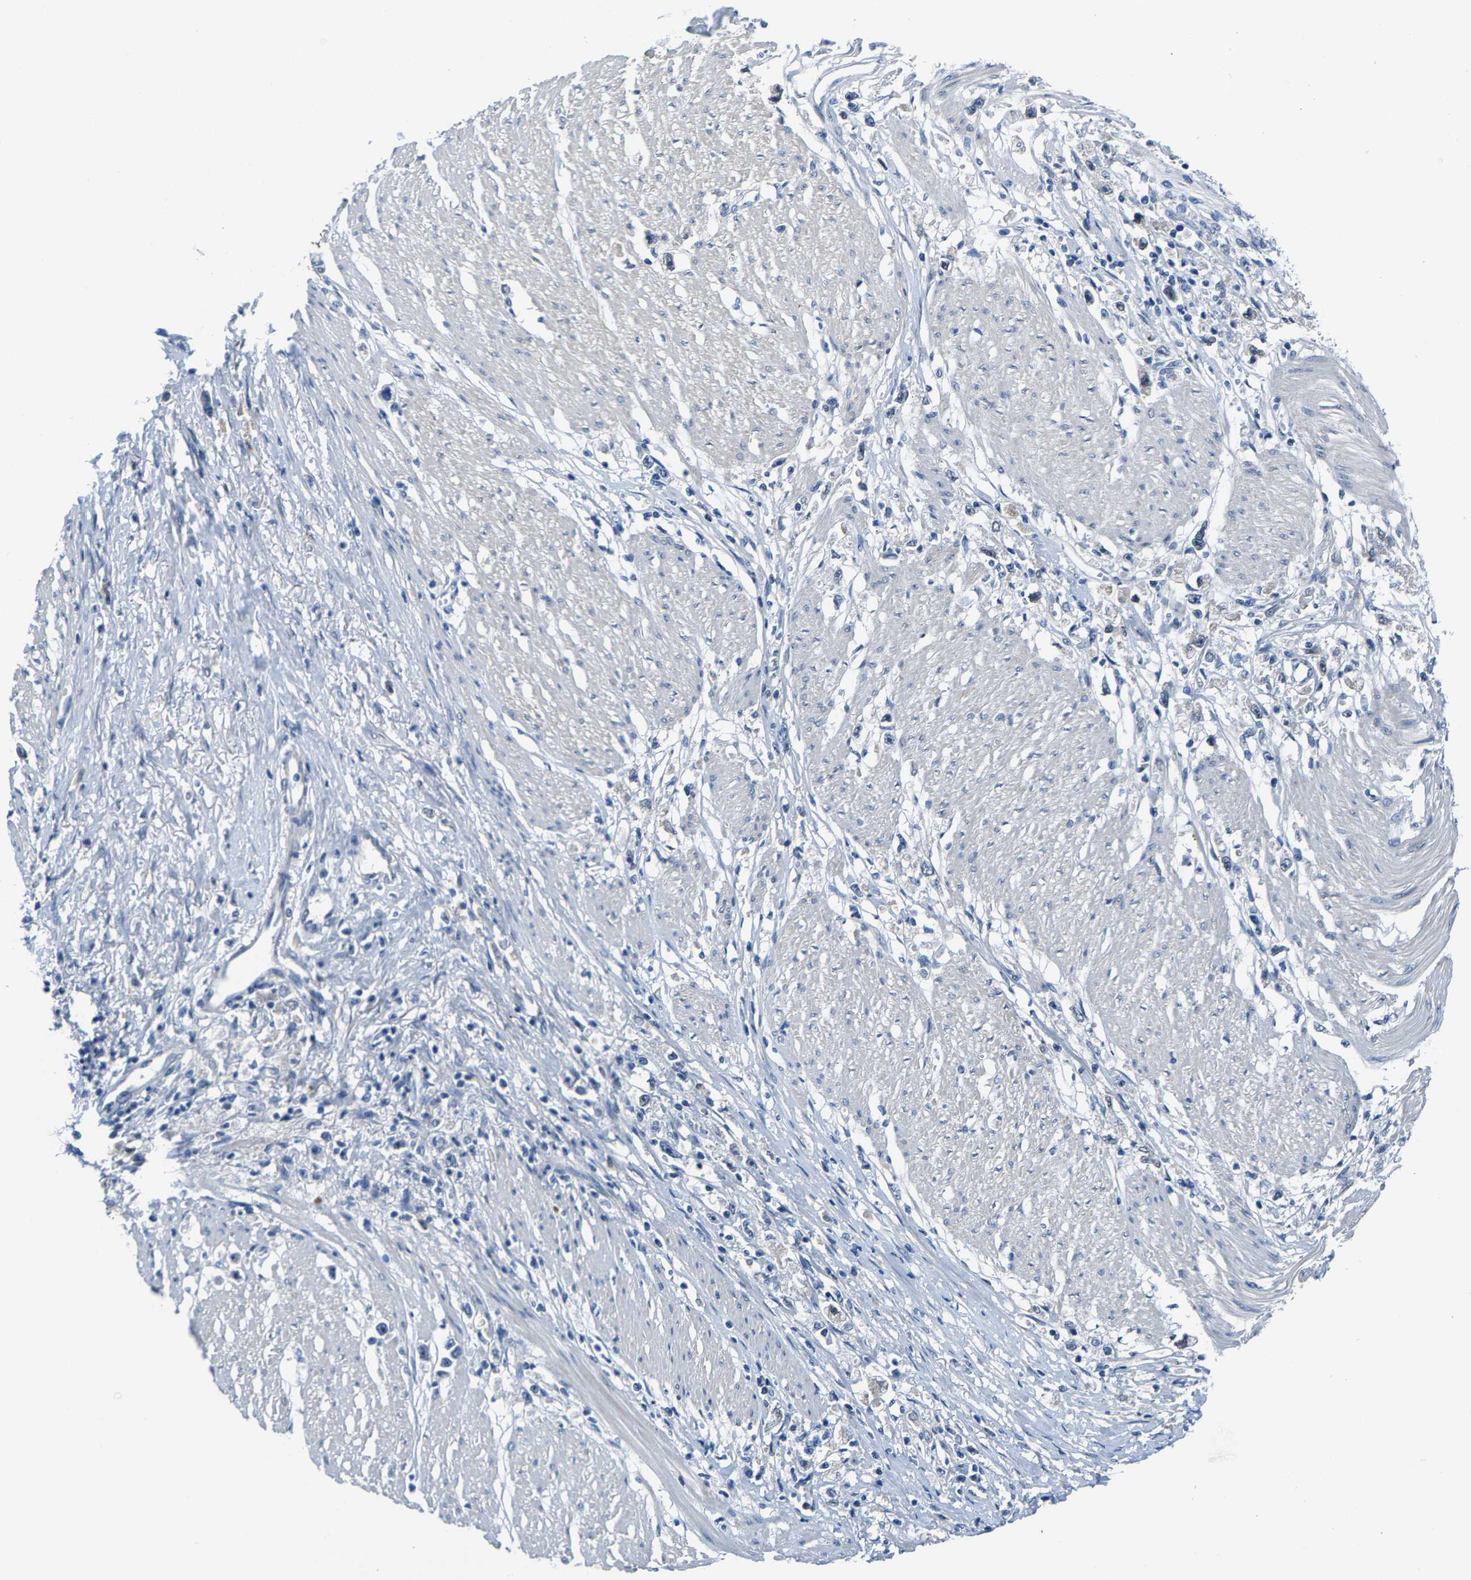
{"staining": {"intensity": "negative", "quantity": "none", "location": "none"}, "tissue": "stomach cancer", "cell_type": "Tumor cells", "image_type": "cancer", "snomed": [{"axis": "morphology", "description": "Adenocarcinoma, NOS"}, {"axis": "topography", "description": "Stomach"}], "caption": "Tumor cells show no significant protein expression in stomach adenocarcinoma. The staining was performed using DAB to visualize the protein expression in brown, while the nuclei were stained in blue with hematoxylin (Magnification: 20x).", "gene": "SSH3", "patient": {"sex": "female", "age": 59}}